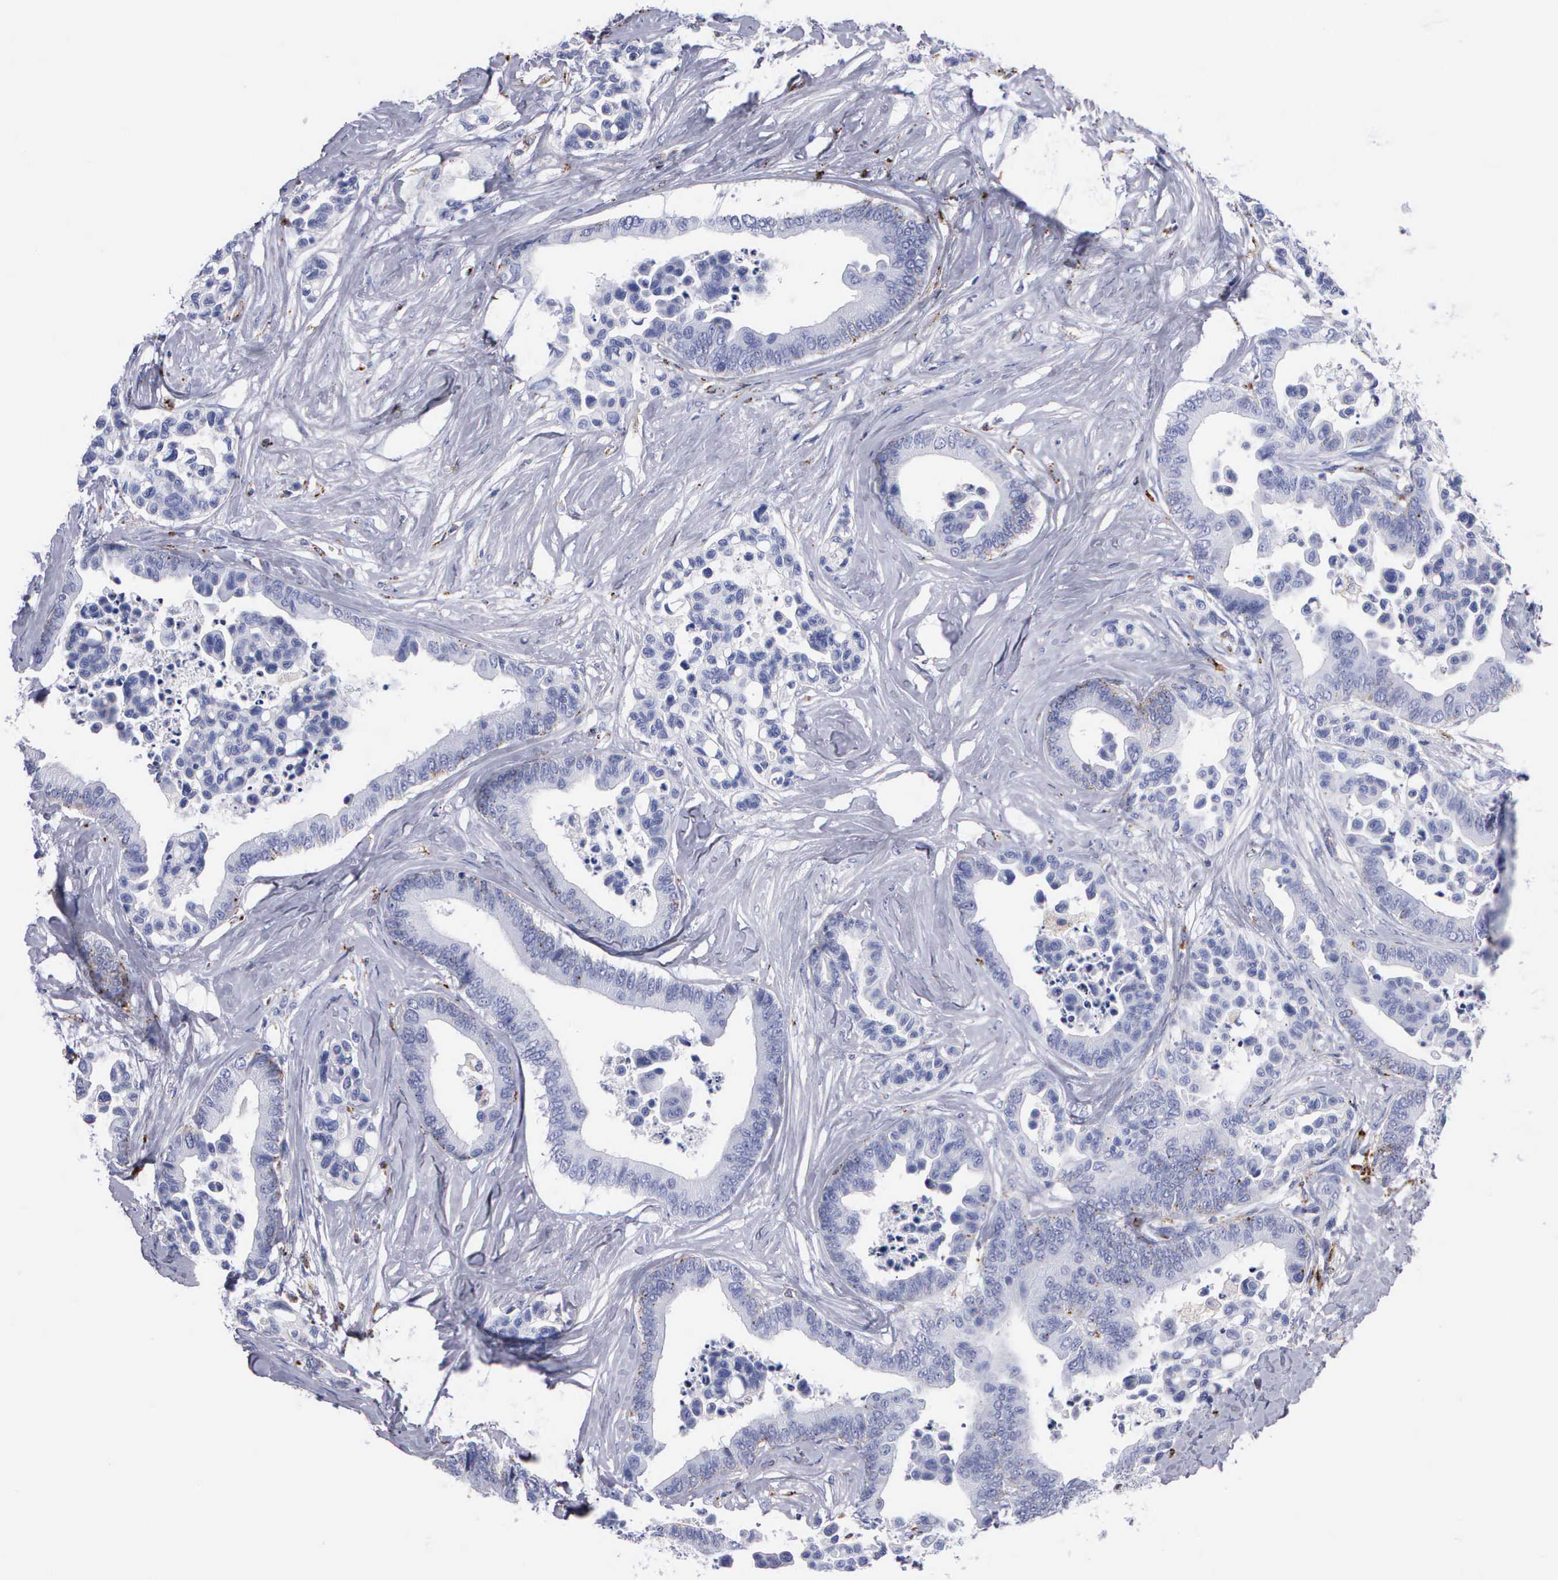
{"staining": {"intensity": "negative", "quantity": "none", "location": "none"}, "tissue": "colorectal cancer", "cell_type": "Tumor cells", "image_type": "cancer", "snomed": [{"axis": "morphology", "description": "Adenocarcinoma, NOS"}, {"axis": "topography", "description": "Colon"}], "caption": "Tumor cells are negative for protein expression in human adenocarcinoma (colorectal). (DAB immunohistochemistry (IHC), high magnification).", "gene": "CTSH", "patient": {"sex": "male", "age": 82}}